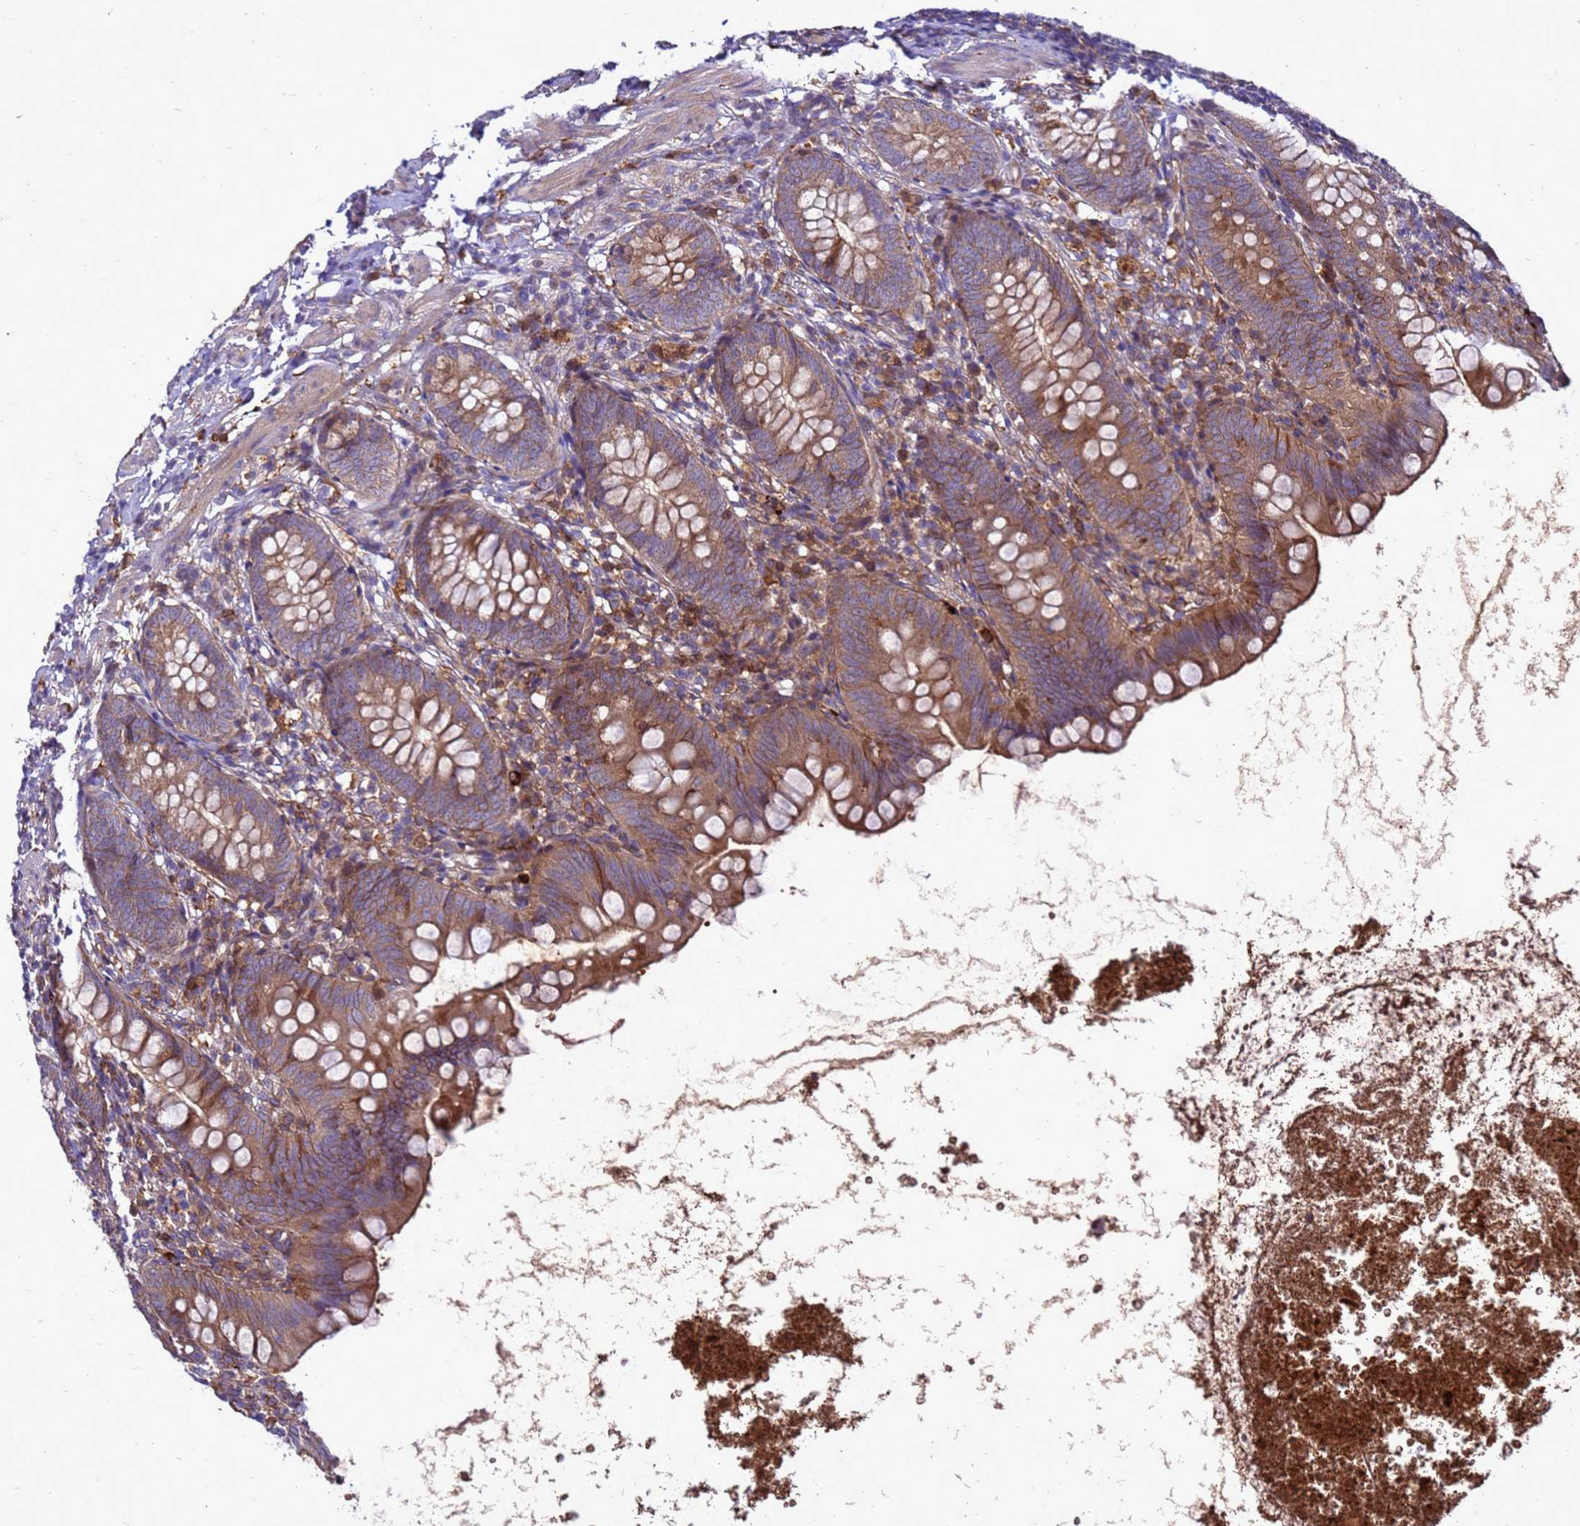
{"staining": {"intensity": "moderate", "quantity": ">75%", "location": "cytoplasmic/membranous"}, "tissue": "appendix", "cell_type": "Glandular cells", "image_type": "normal", "snomed": [{"axis": "morphology", "description": "Normal tissue, NOS"}, {"axis": "topography", "description": "Appendix"}], "caption": "A medium amount of moderate cytoplasmic/membranous expression is seen in approximately >75% of glandular cells in normal appendix.", "gene": "RNF215", "patient": {"sex": "female", "age": 62}}